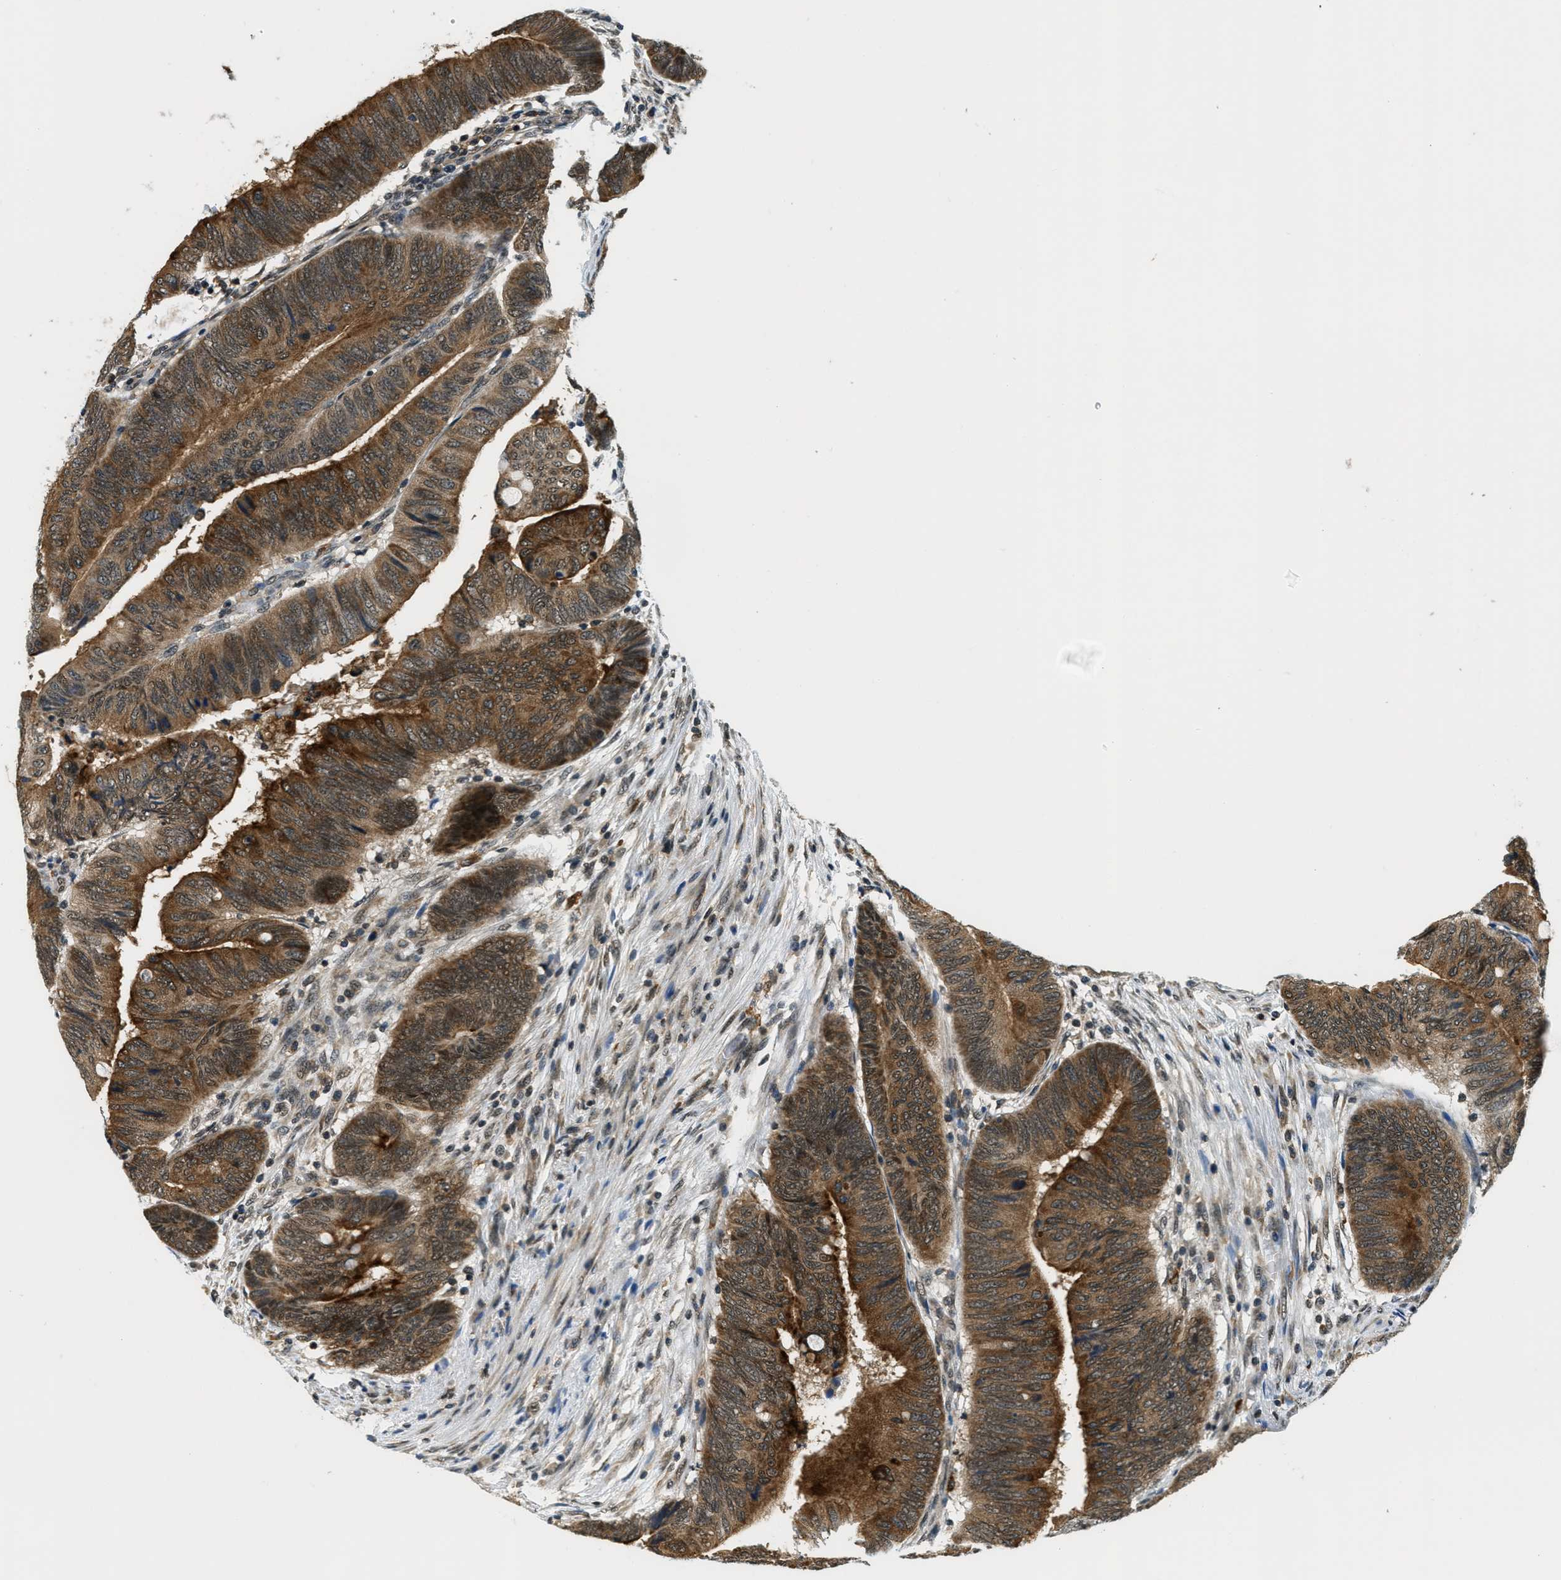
{"staining": {"intensity": "strong", "quantity": ">75%", "location": "cytoplasmic/membranous"}, "tissue": "colorectal cancer", "cell_type": "Tumor cells", "image_type": "cancer", "snomed": [{"axis": "morphology", "description": "Normal tissue, NOS"}, {"axis": "morphology", "description": "Adenocarcinoma, NOS"}, {"axis": "topography", "description": "Rectum"}, {"axis": "topography", "description": "Peripheral nerve tissue"}], "caption": "Tumor cells display strong cytoplasmic/membranous staining in about >75% of cells in colorectal adenocarcinoma. (brown staining indicates protein expression, while blue staining denotes nuclei).", "gene": "RAB11FIP1", "patient": {"sex": "male", "age": 92}}